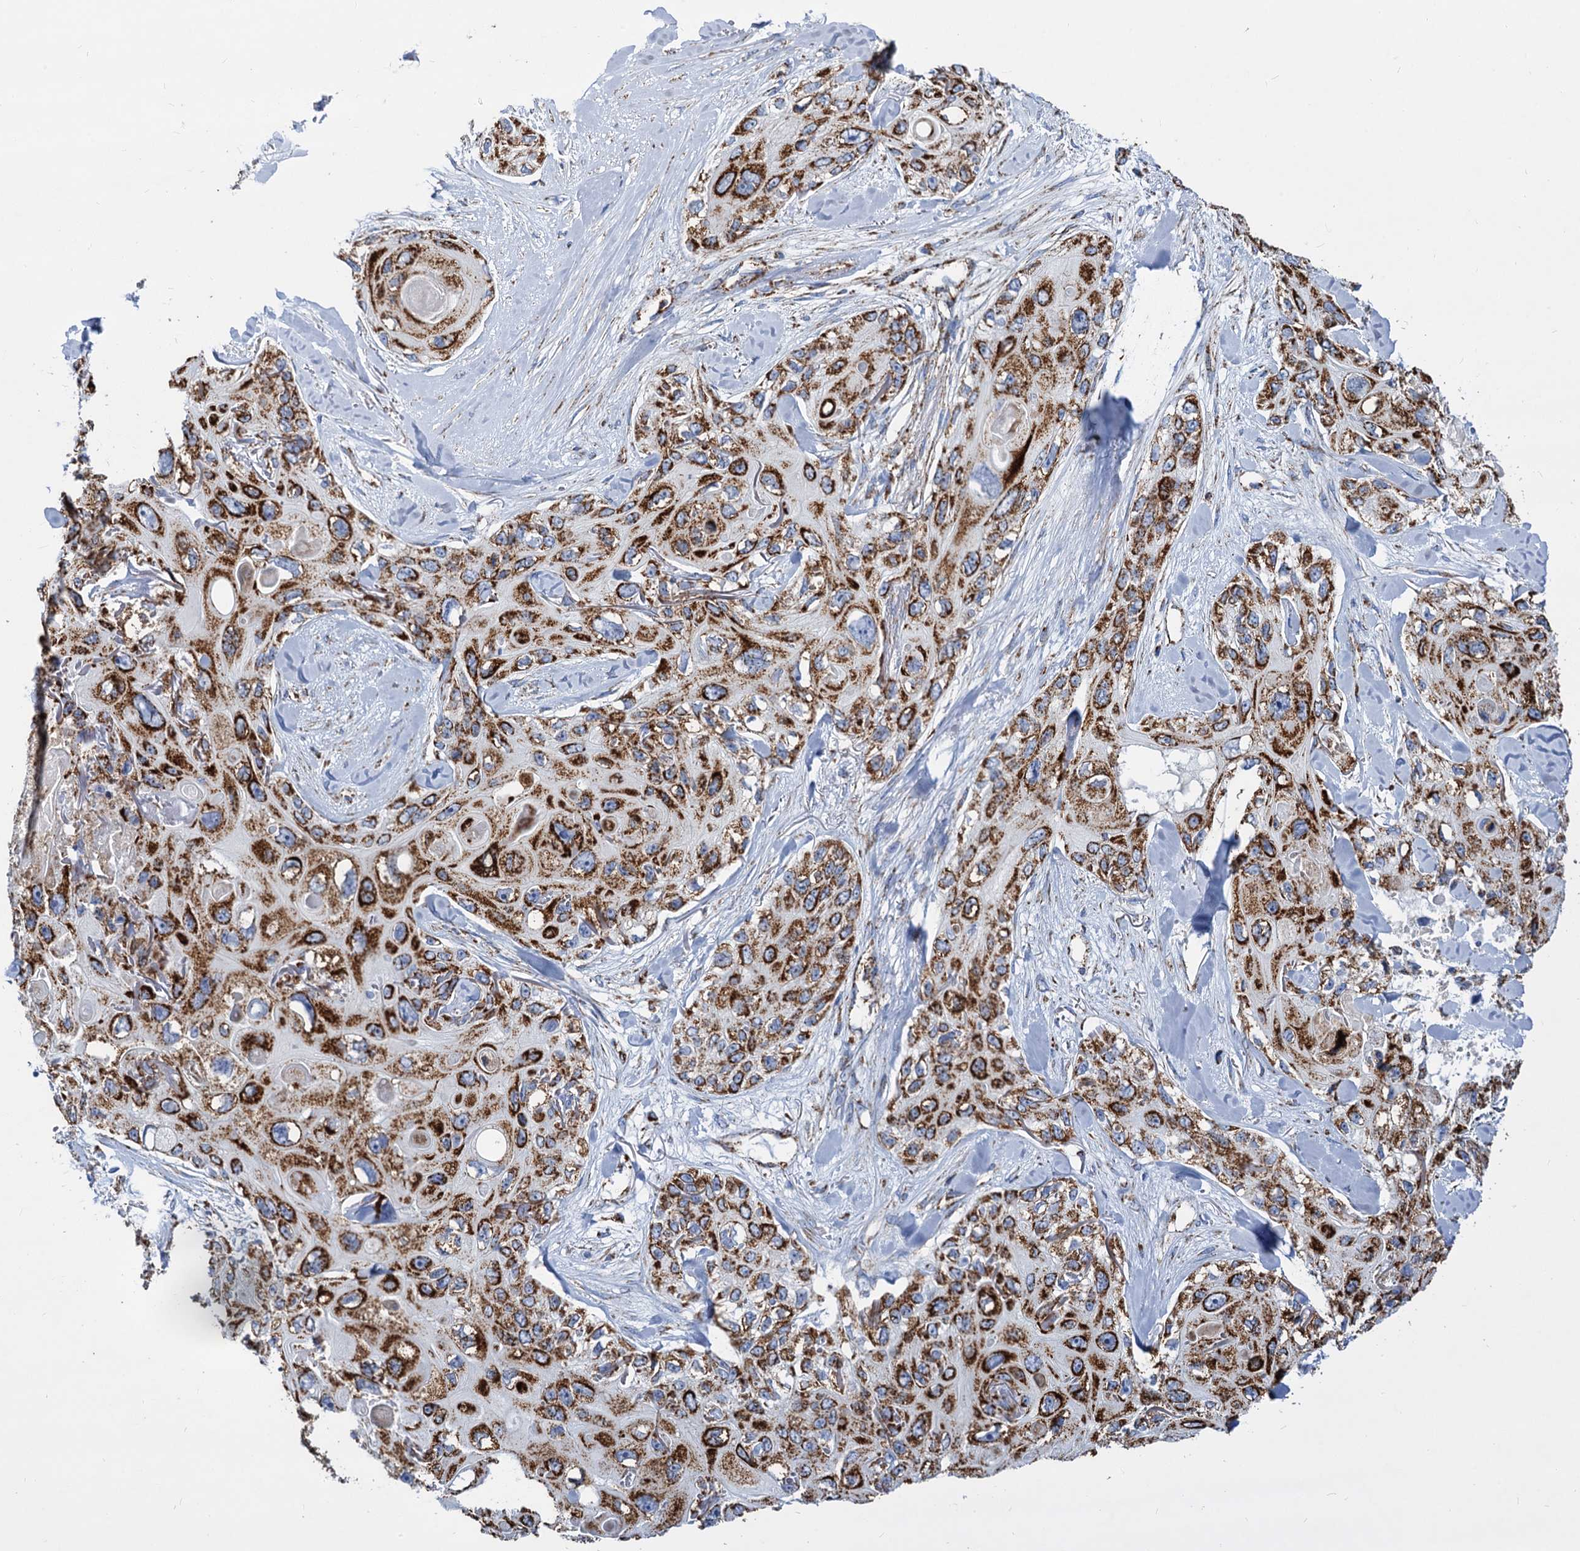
{"staining": {"intensity": "strong", "quantity": ">75%", "location": "cytoplasmic/membranous"}, "tissue": "skin cancer", "cell_type": "Tumor cells", "image_type": "cancer", "snomed": [{"axis": "morphology", "description": "Normal tissue, NOS"}, {"axis": "morphology", "description": "Squamous cell carcinoma, NOS"}, {"axis": "topography", "description": "Skin"}], "caption": "This is a photomicrograph of immunohistochemistry staining of squamous cell carcinoma (skin), which shows strong expression in the cytoplasmic/membranous of tumor cells.", "gene": "TIMM10", "patient": {"sex": "male", "age": 72}}